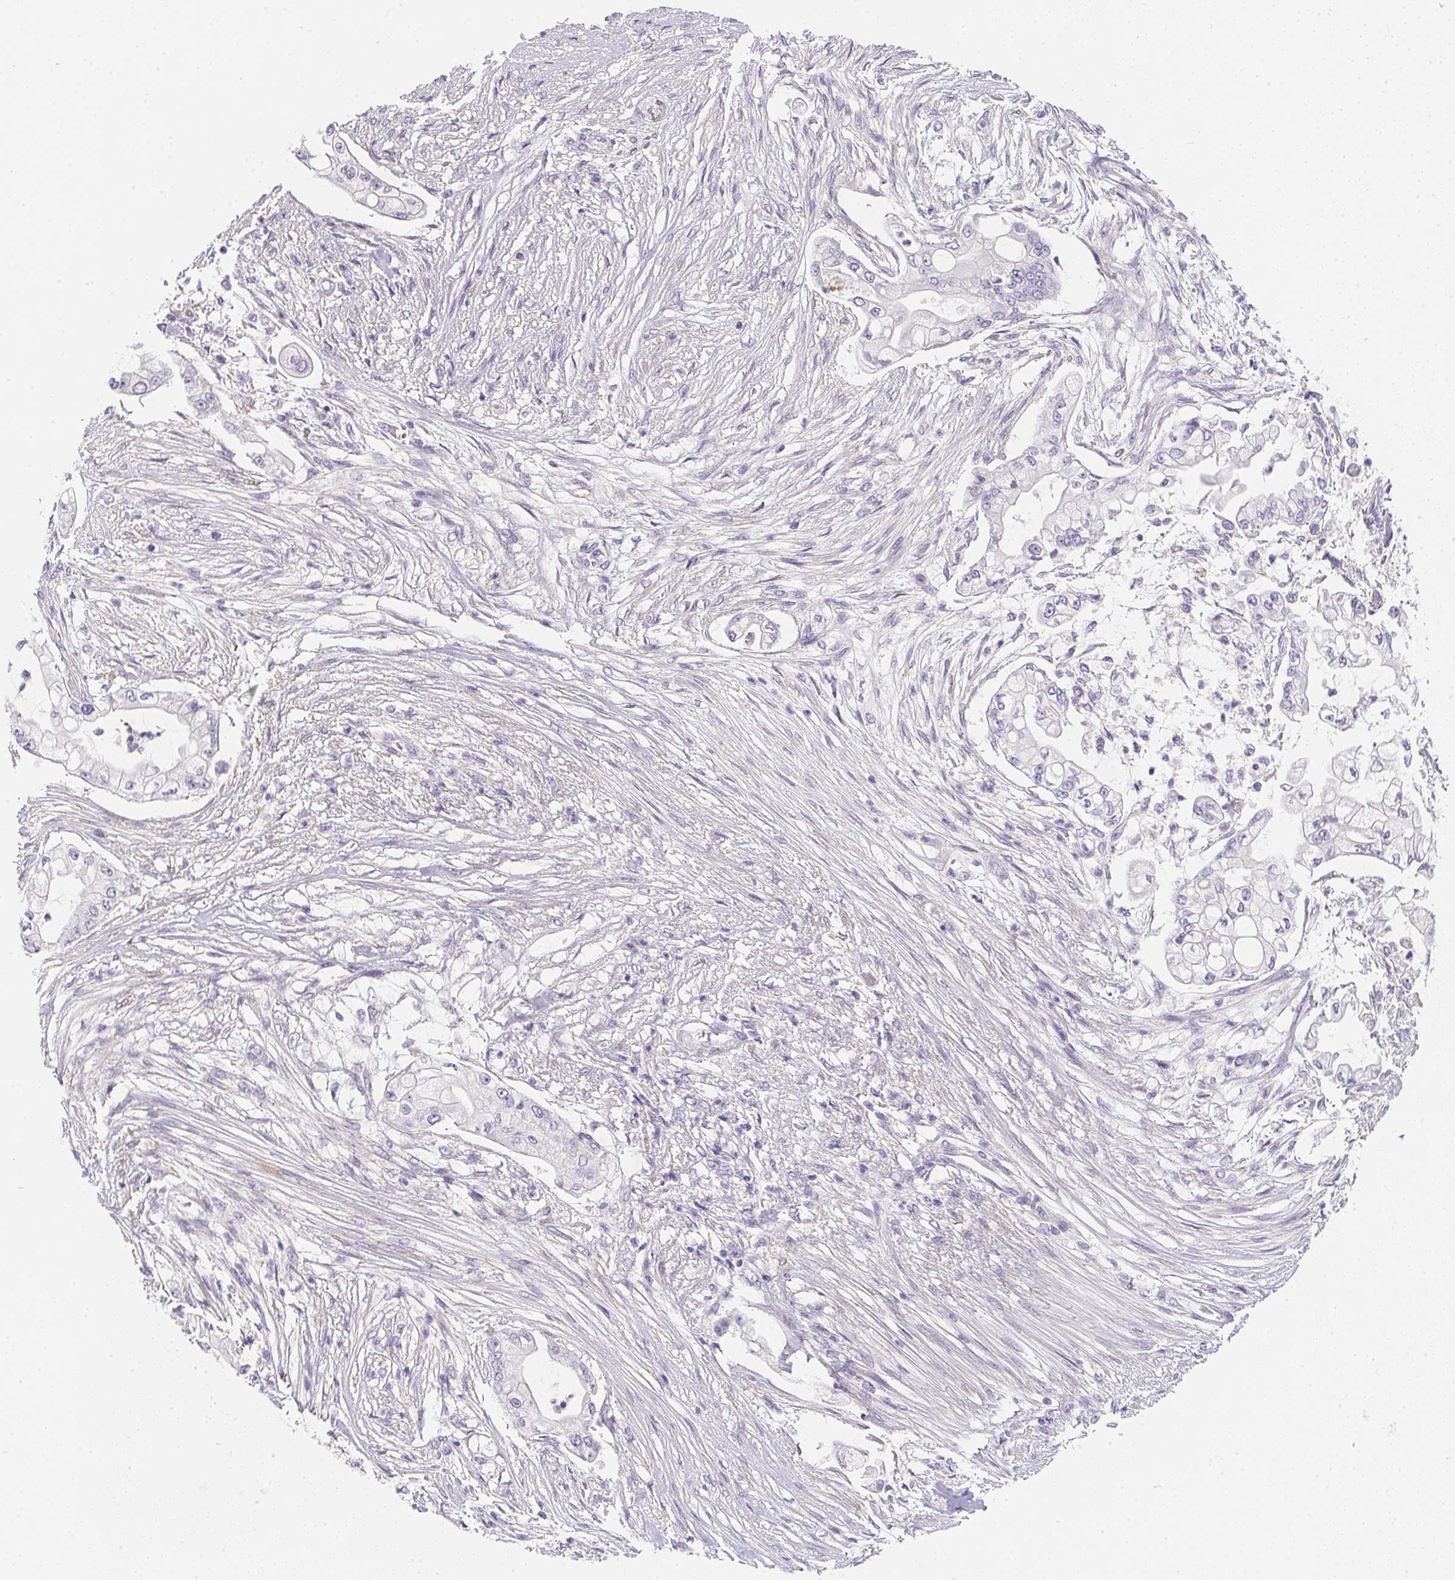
{"staining": {"intensity": "negative", "quantity": "none", "location": "none"}, "tissue": "pancreatic cancer", "cell_type": "Tumor cells", "image_type": "cancer", "snomed": [{"axis": "morphology", "description": "Adenocarcinoma, NOS"}, {"axis": "topography", "description": "Pancreas"}], "caption": "This image is of adenocarcinoma (pancreatic) stained with IHC to label a protein in brown with the nuclei are counter-stained blue. There is no staining in tumor cells.", "gene": "MAP1A", "patient": {"sex": "female", "age": 69}}